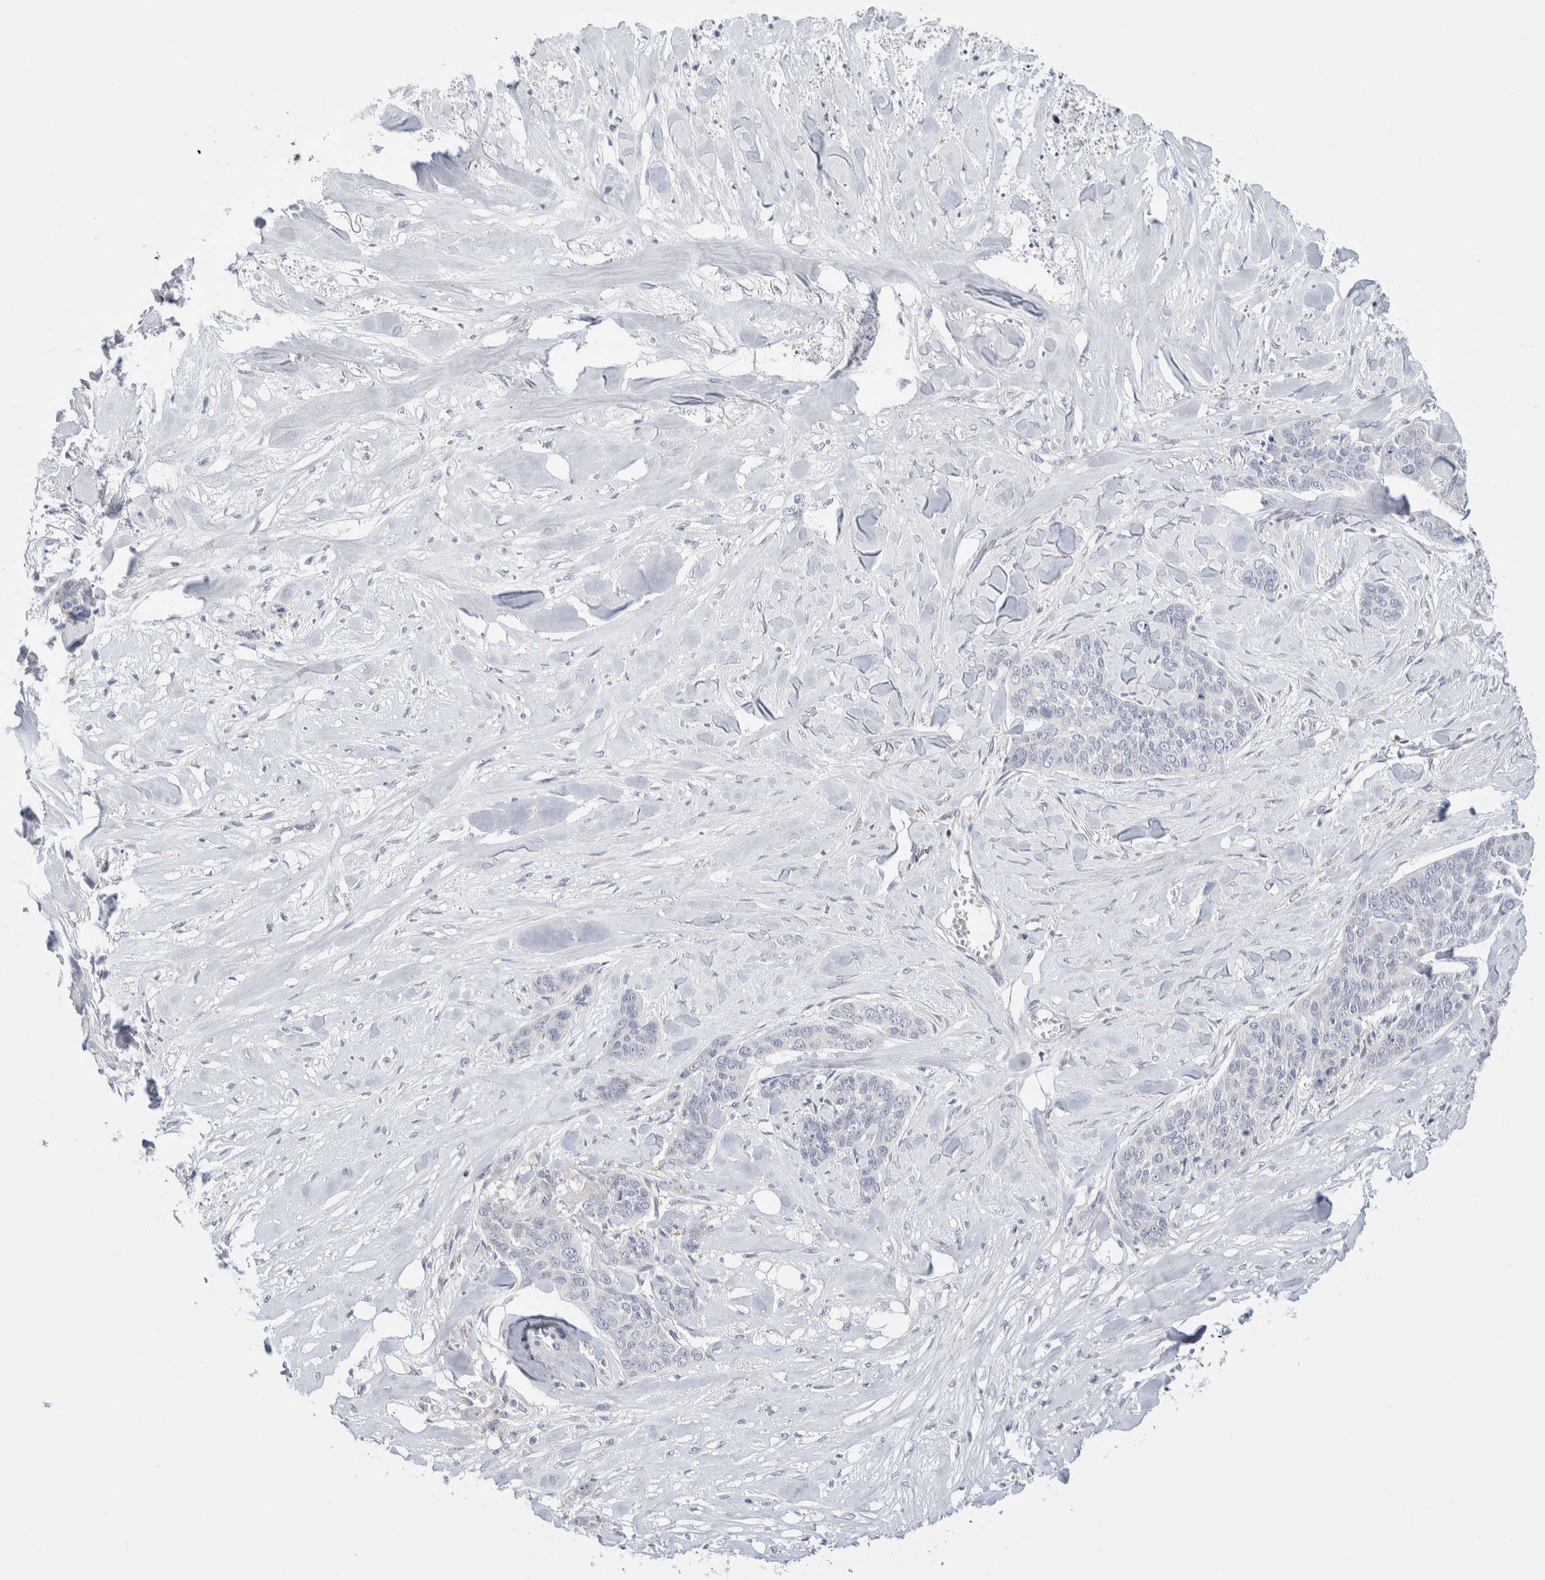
{"staining": {"intensity": "negative", "quantity": "none", "location": "none"}, "tissue": "skin cancer", "cell_type": "Tumor cells", "image_type": "cancer", "snomed": [{"axis": "morphology", "description": "Basal cell carcinoma"}, {"axis": "topography", "description": "Skin"}], "caption": "This is an immunohistochemistry histopathology image of human skin cancer (basal cell carcinoma). There is no positivity in tumor cells.", "gene": "RUSF1", "patient": {"sex": "female", "age": 64}}